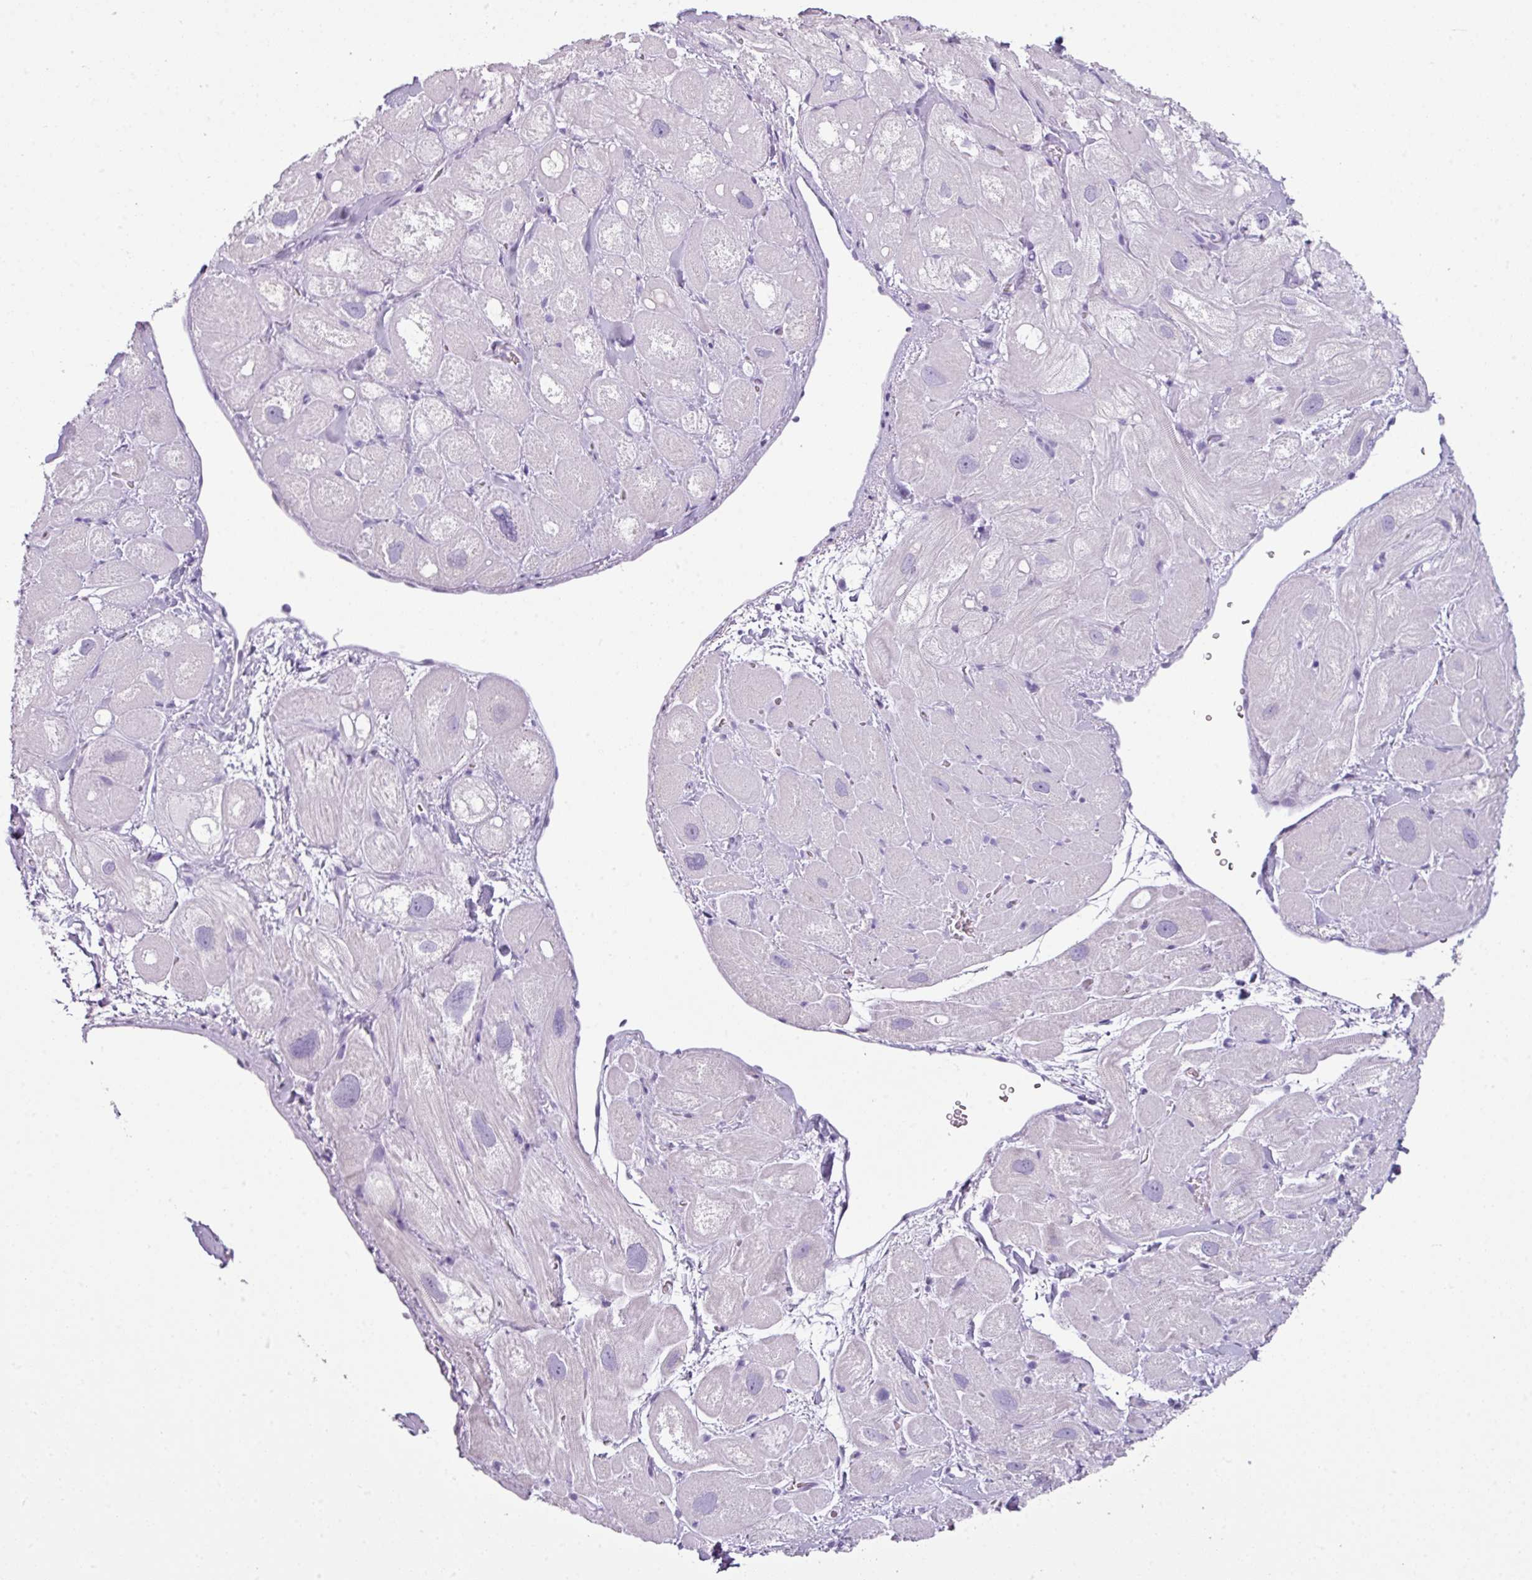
{"staining": {"intensity": "negative", "quantity": "none", "location": "none"}, "tissue": "heart muscle", "cell_type": "Cardiomyocytes", "image_type": "normal", "snomed": [{"axis": "morphology", "description": "Normal tissue, NOS"}, {"axis": "topography", "description": "Heart"}], "caption": "IHC of unremarkable heart muscle displays no expression in cardiomyocytes.", "gene": "SCT", "patient": {"sex": "male", "age": 49}}